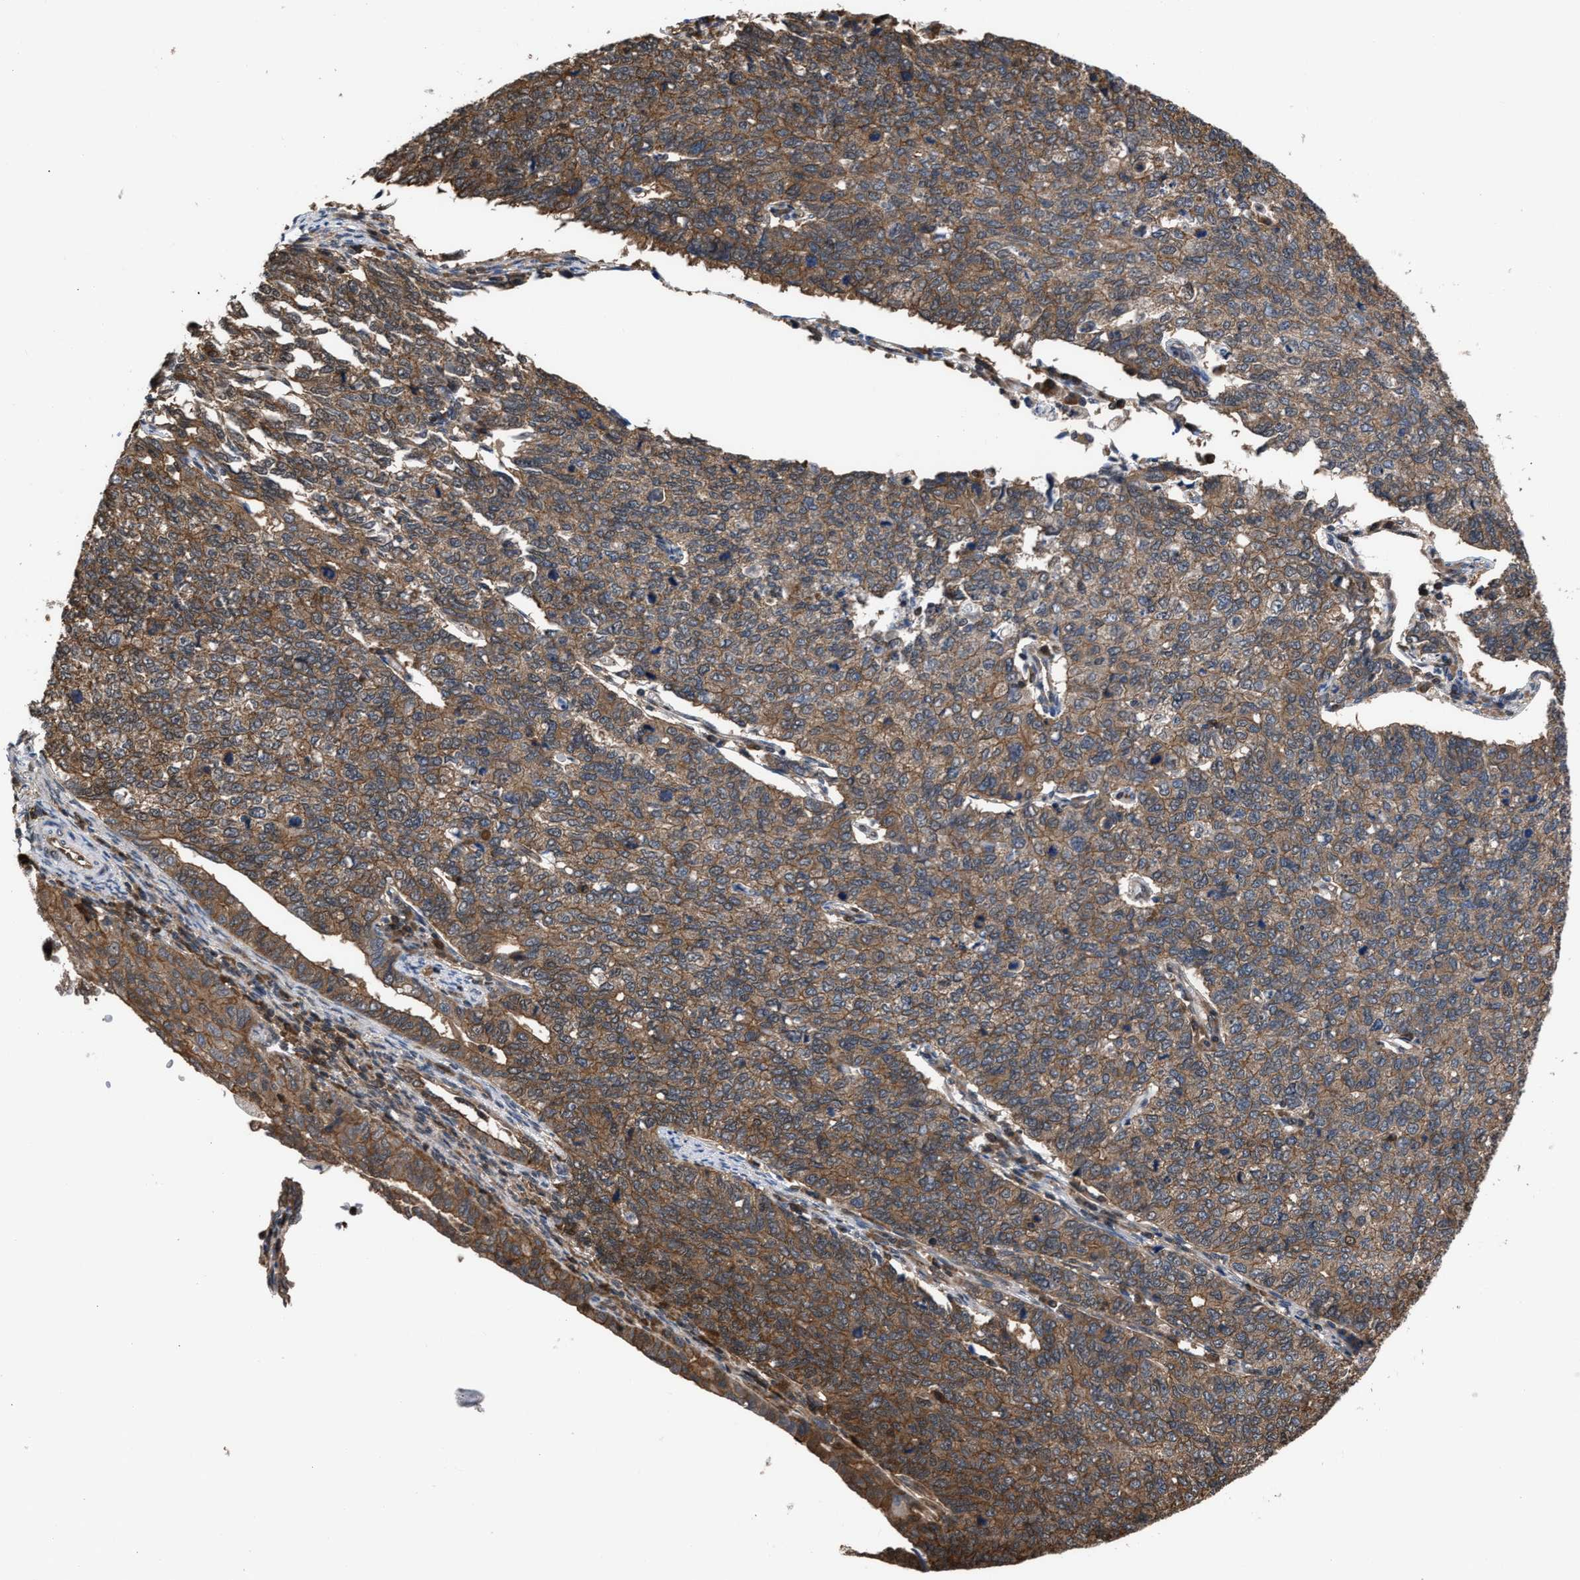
{"staining": {"intensity": "moderate", "quantity": ">75%", "location": "cytoplasmic/membranous"}, "tissue": "cervical cancer", "cell_type": "Tumor cells", "image_type": "cancer", "snomed": [{"axis": "morphology", "description": "Squamous cell carcinoma, NOS"}, {"axis": "topography", "description": "Cervix"}], "caption": "IHC of cervical cancer demonstrates medium levels of moderate cytoplasmic/membranous positivity in approximately >75% of tumor cells. Immunohistochemistry (ihc) stains the protein of interest in brown and the nuclei are stained blue.", "gene": "SCAI", "patient": {"sex": "female", "age": 63}}